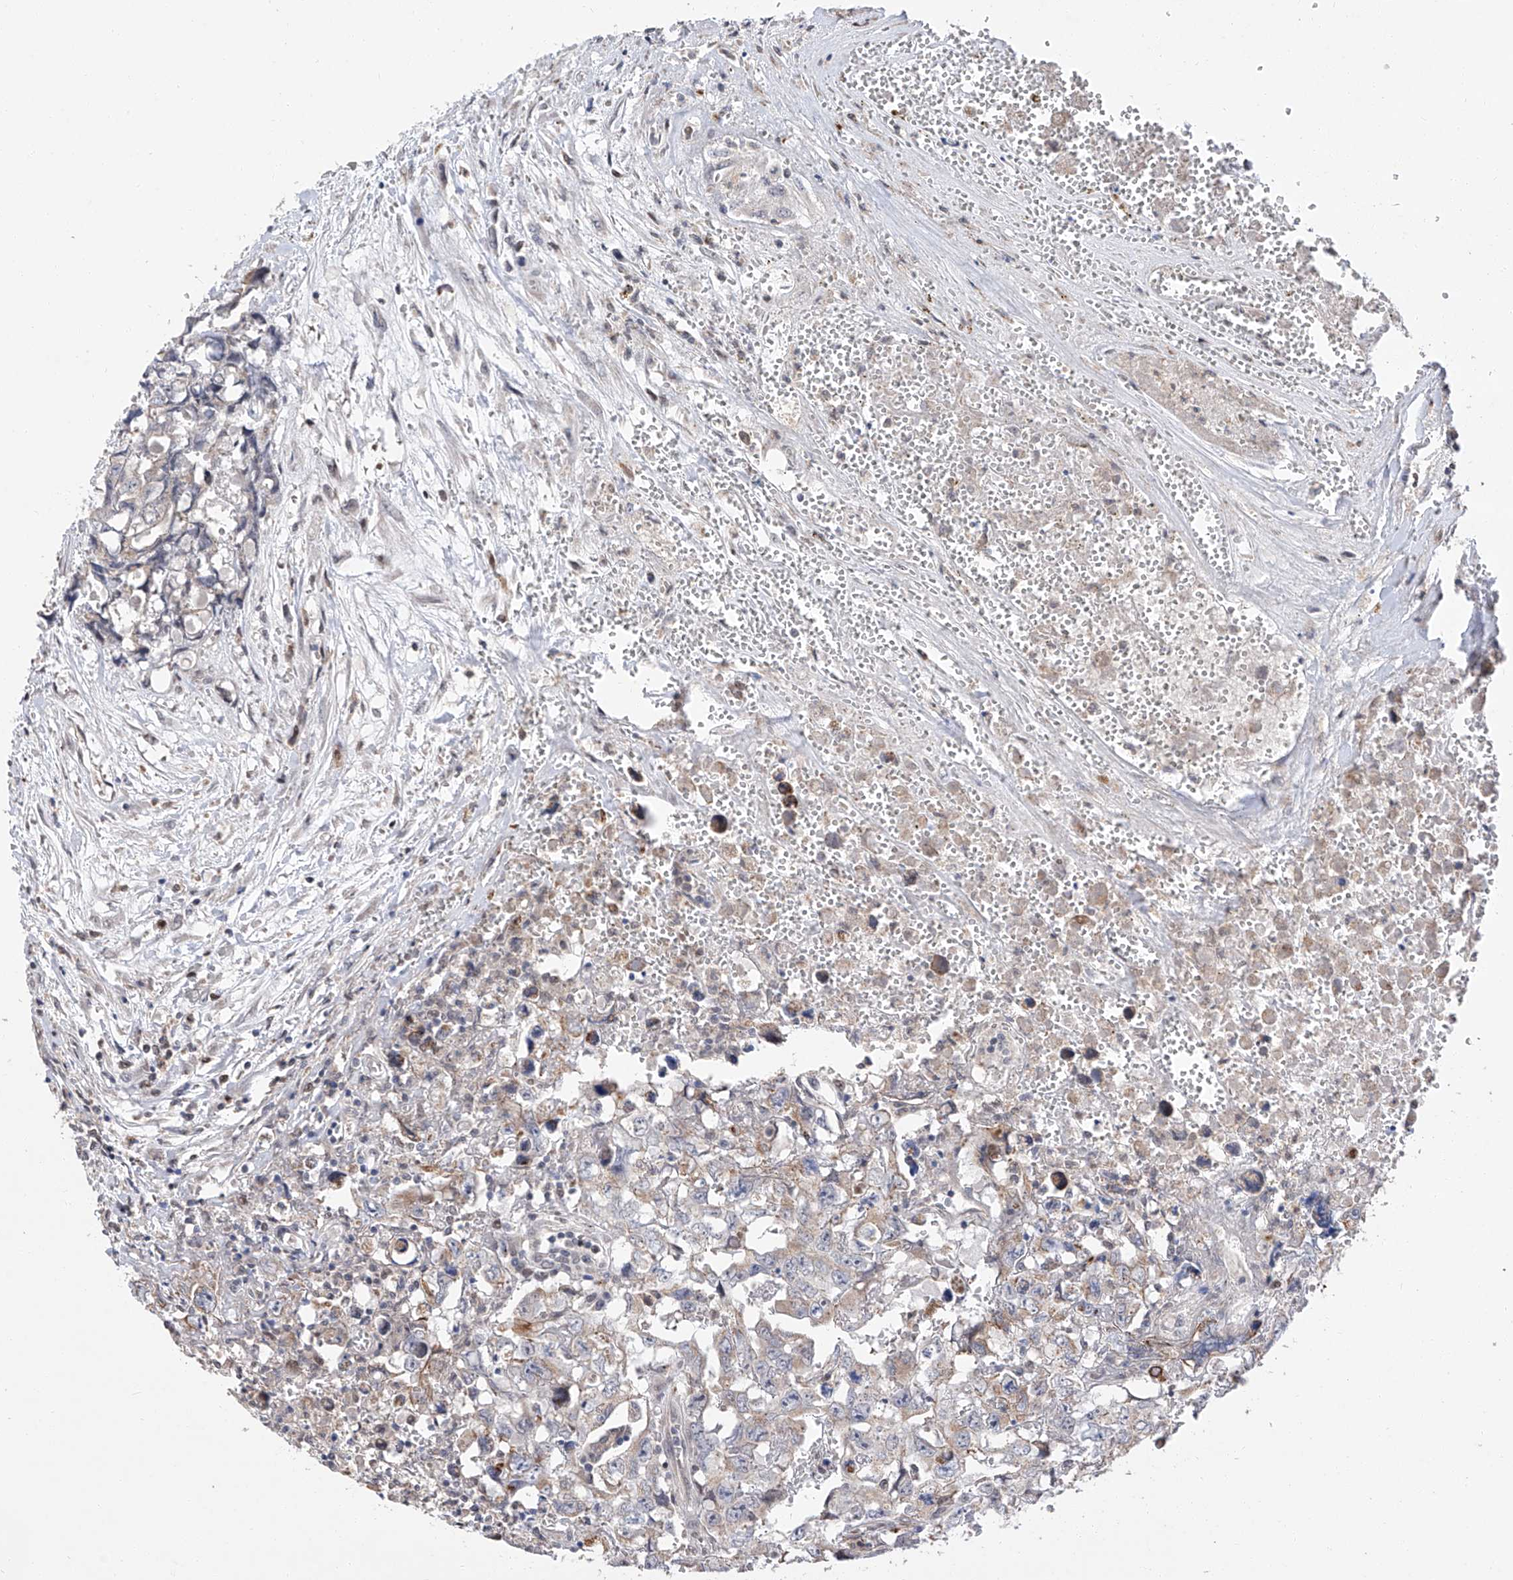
{"staining": {"intensity": "negative", "quantity": "none", "location": "none"}, "tissue": "testis cancer", "cell_type": "Tumor cells", "image_type": "cancer", "snomed": [{"axis": "morphology", "description": "Carcinoma, Embryonal, NOS"}, {"axis": "topography", "description": "Testis"}], "caption": "IHC of human testis embryonal carcinoma shows no staining in tumor cells.", "gene": "FARP2", "patient": {"sex": "male", "age": 31}}